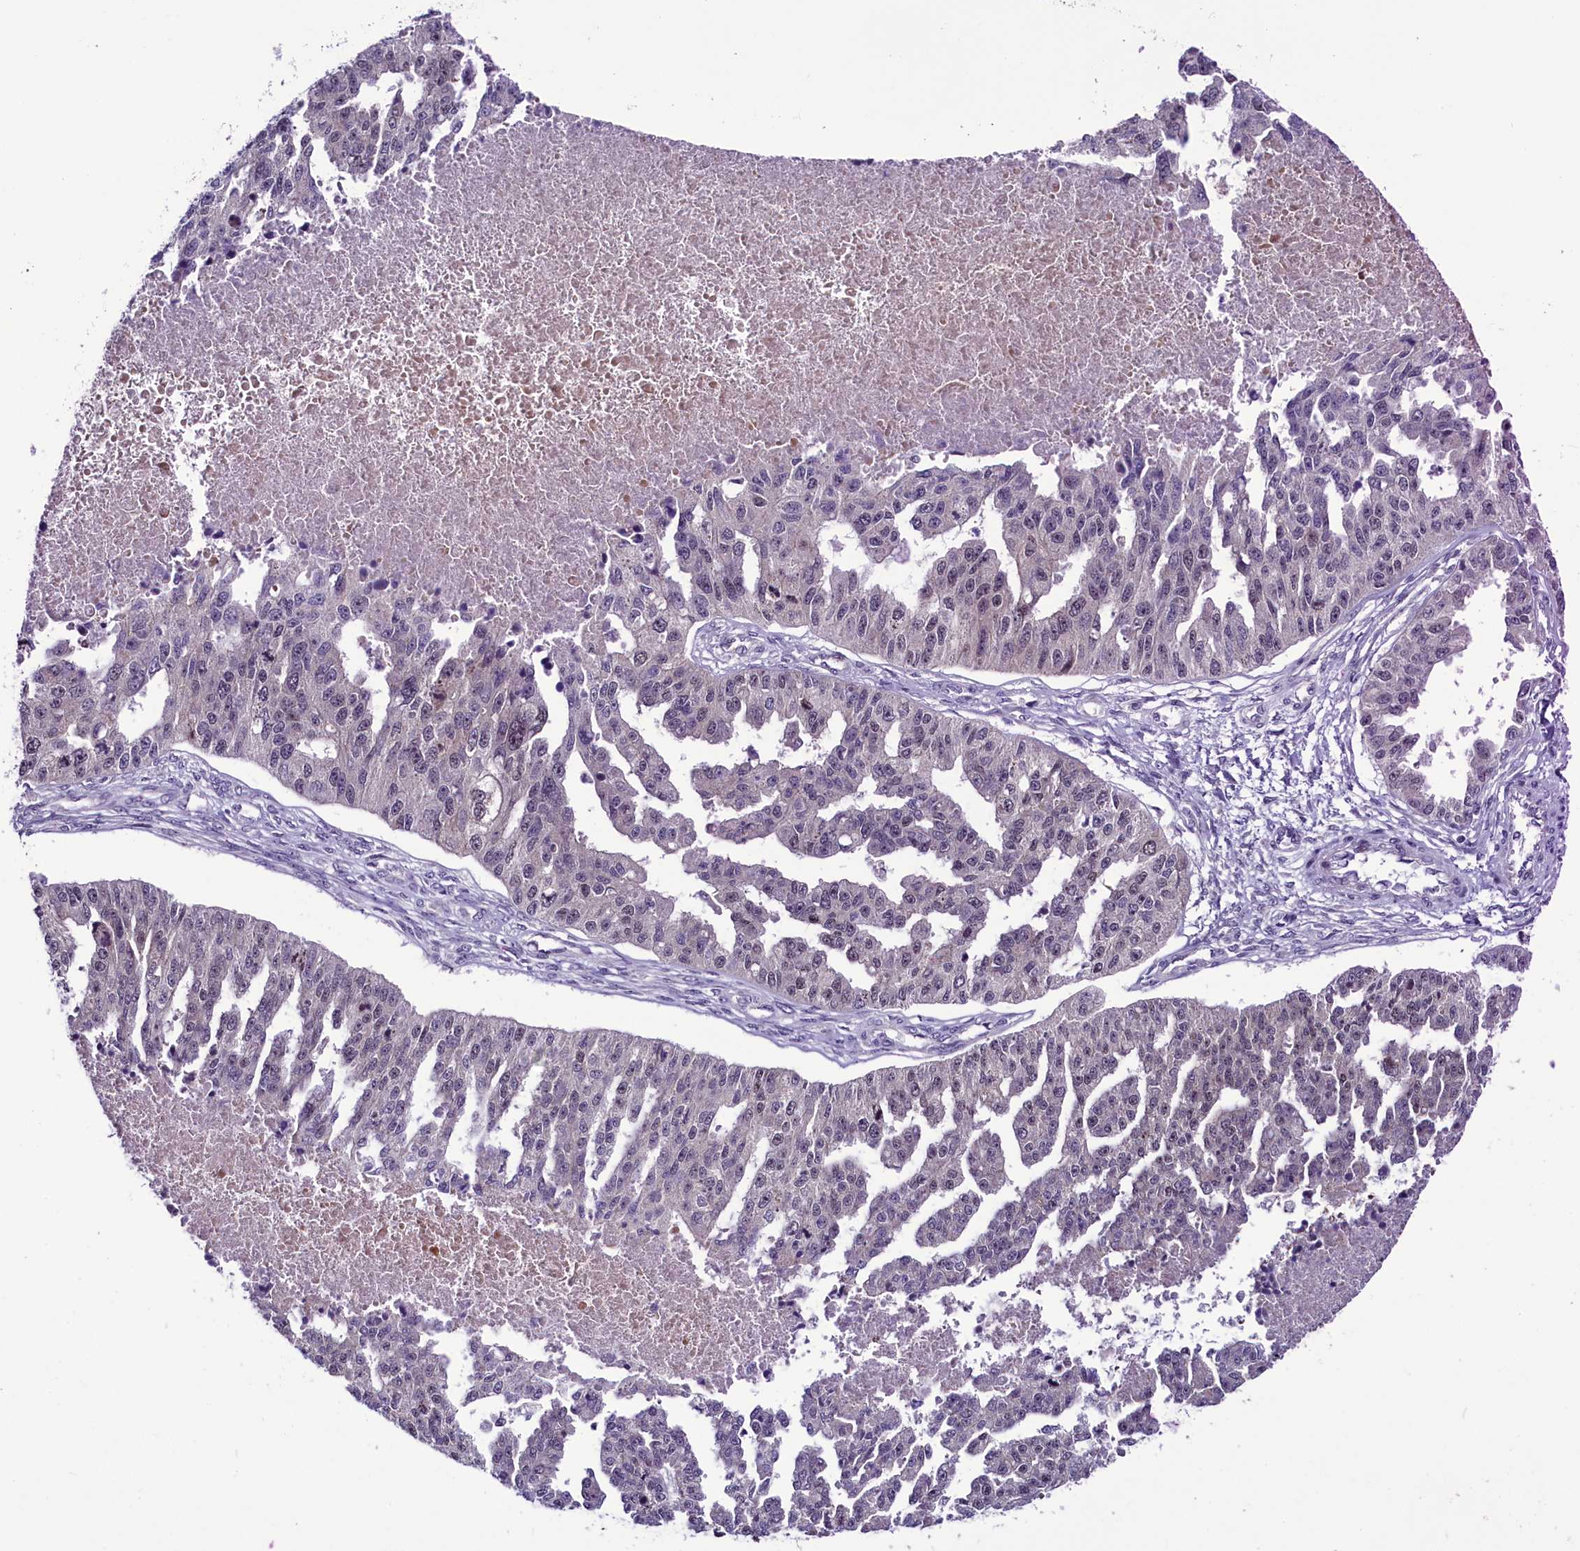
{"staining": {"intensity": "negative", "quantity": "none", "location": "none"}, "tissue": "ovarian cancer", "cell_type": "Tumor cells", "image_type": "cancer", "snomed": [{"axis": "morphology", "description": "Cystadenocarcinoma, serous, NOS"}, {"axis": "topography", "description": "Ovary"}], "caption": "The histopathology image displays no staining of tumor cells in ovarian cancer (serous cystadenocarcinoma). (DAB immunohistochemistry (IHC) with hematoxylin counter stain).", "gene": "CCDC106", "patient": {"sex": "female", "age": 58}}